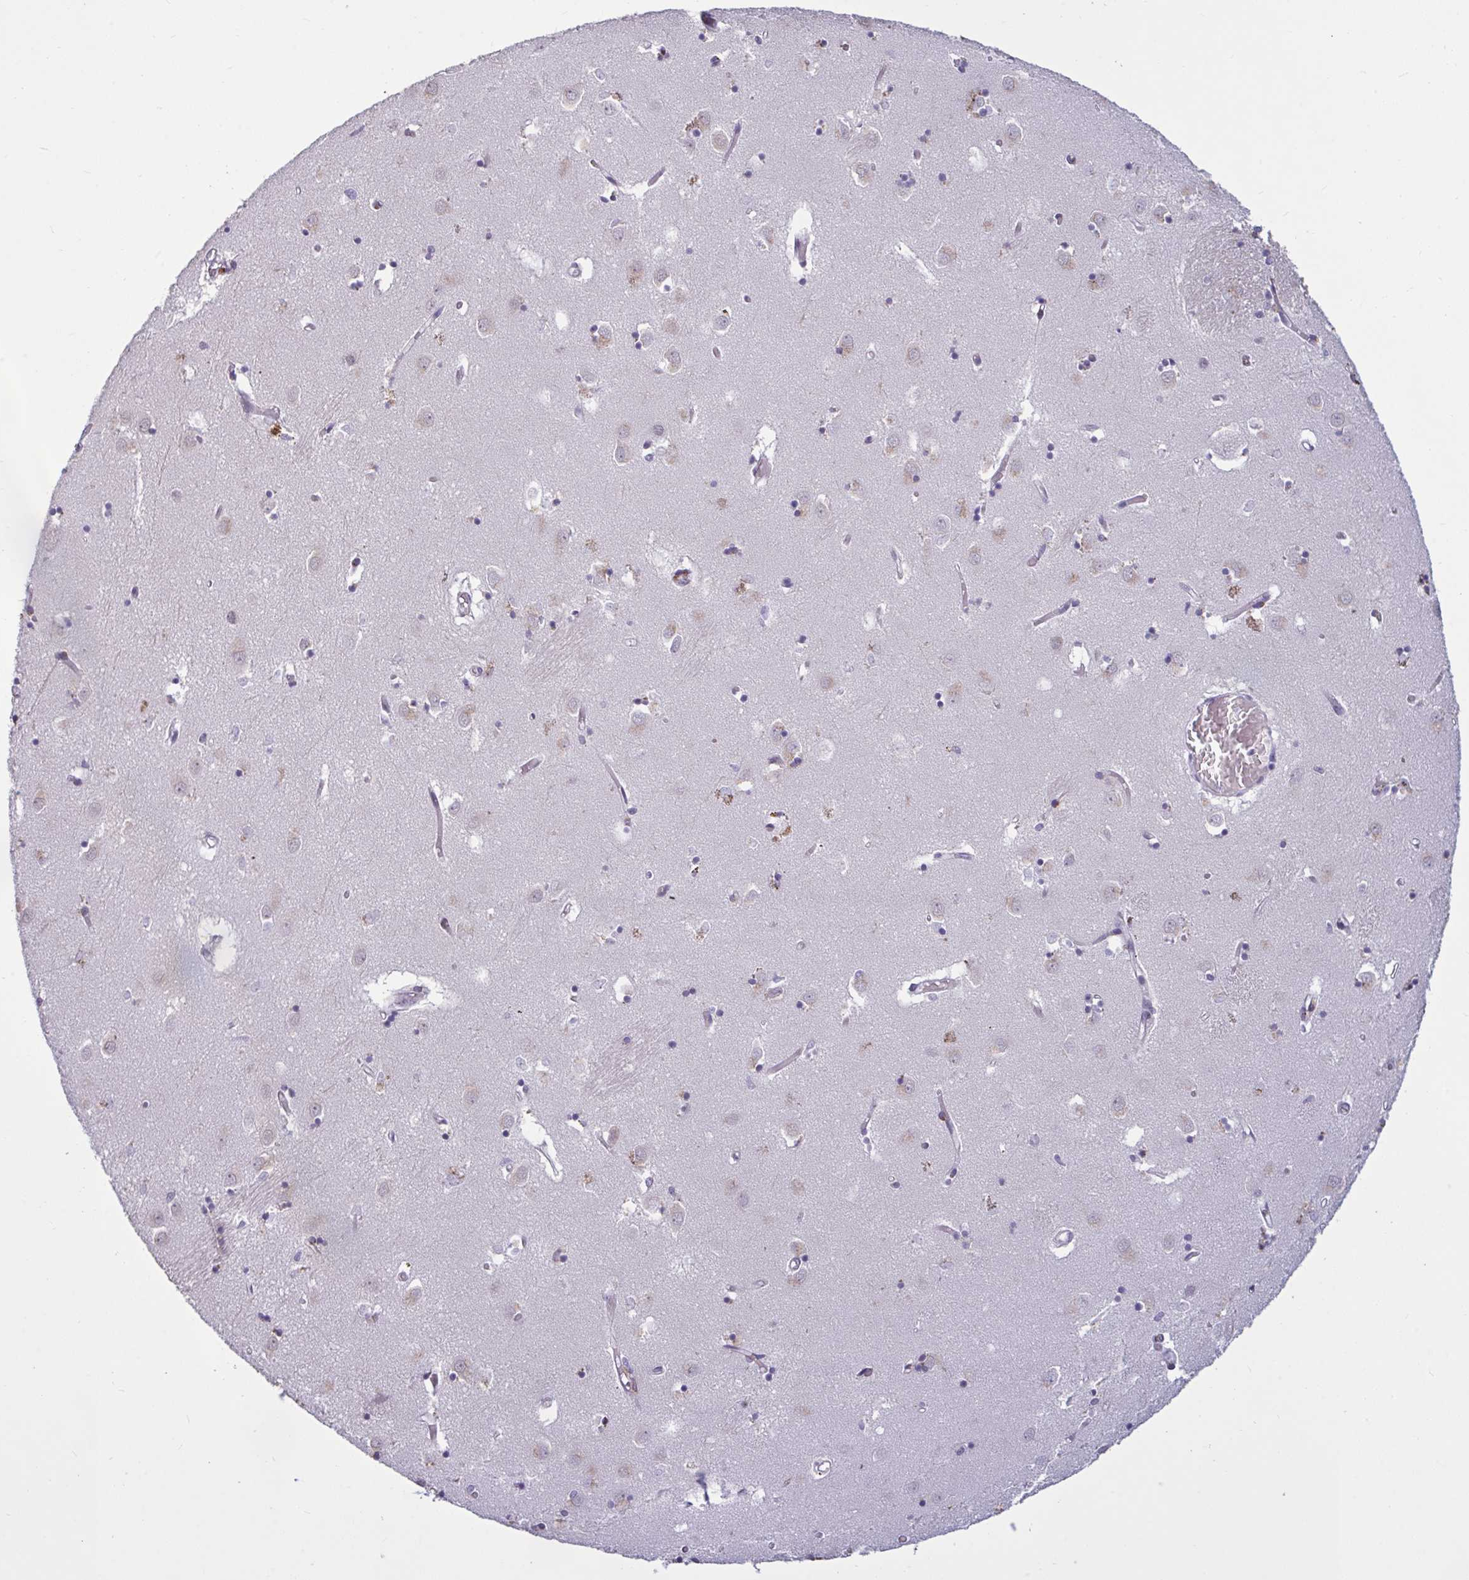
{"staining": {"intensity": "negative", "quantity": "none", "location": "none"}, "tissue": "caudate", "cell_type": "Glial cells", "image_type": "normal", "snomed": [{"axis": "morphology", "description": "Normal tissue, NOS"}, {"axis": "topography", "description": "Lateral ventricle wall"}], "caption": "This is an IHC image of normal human caudate. There is no expression in glial cells.", "gene": "TBC1D4", "patient": {"sex": "male", "age": 70}}